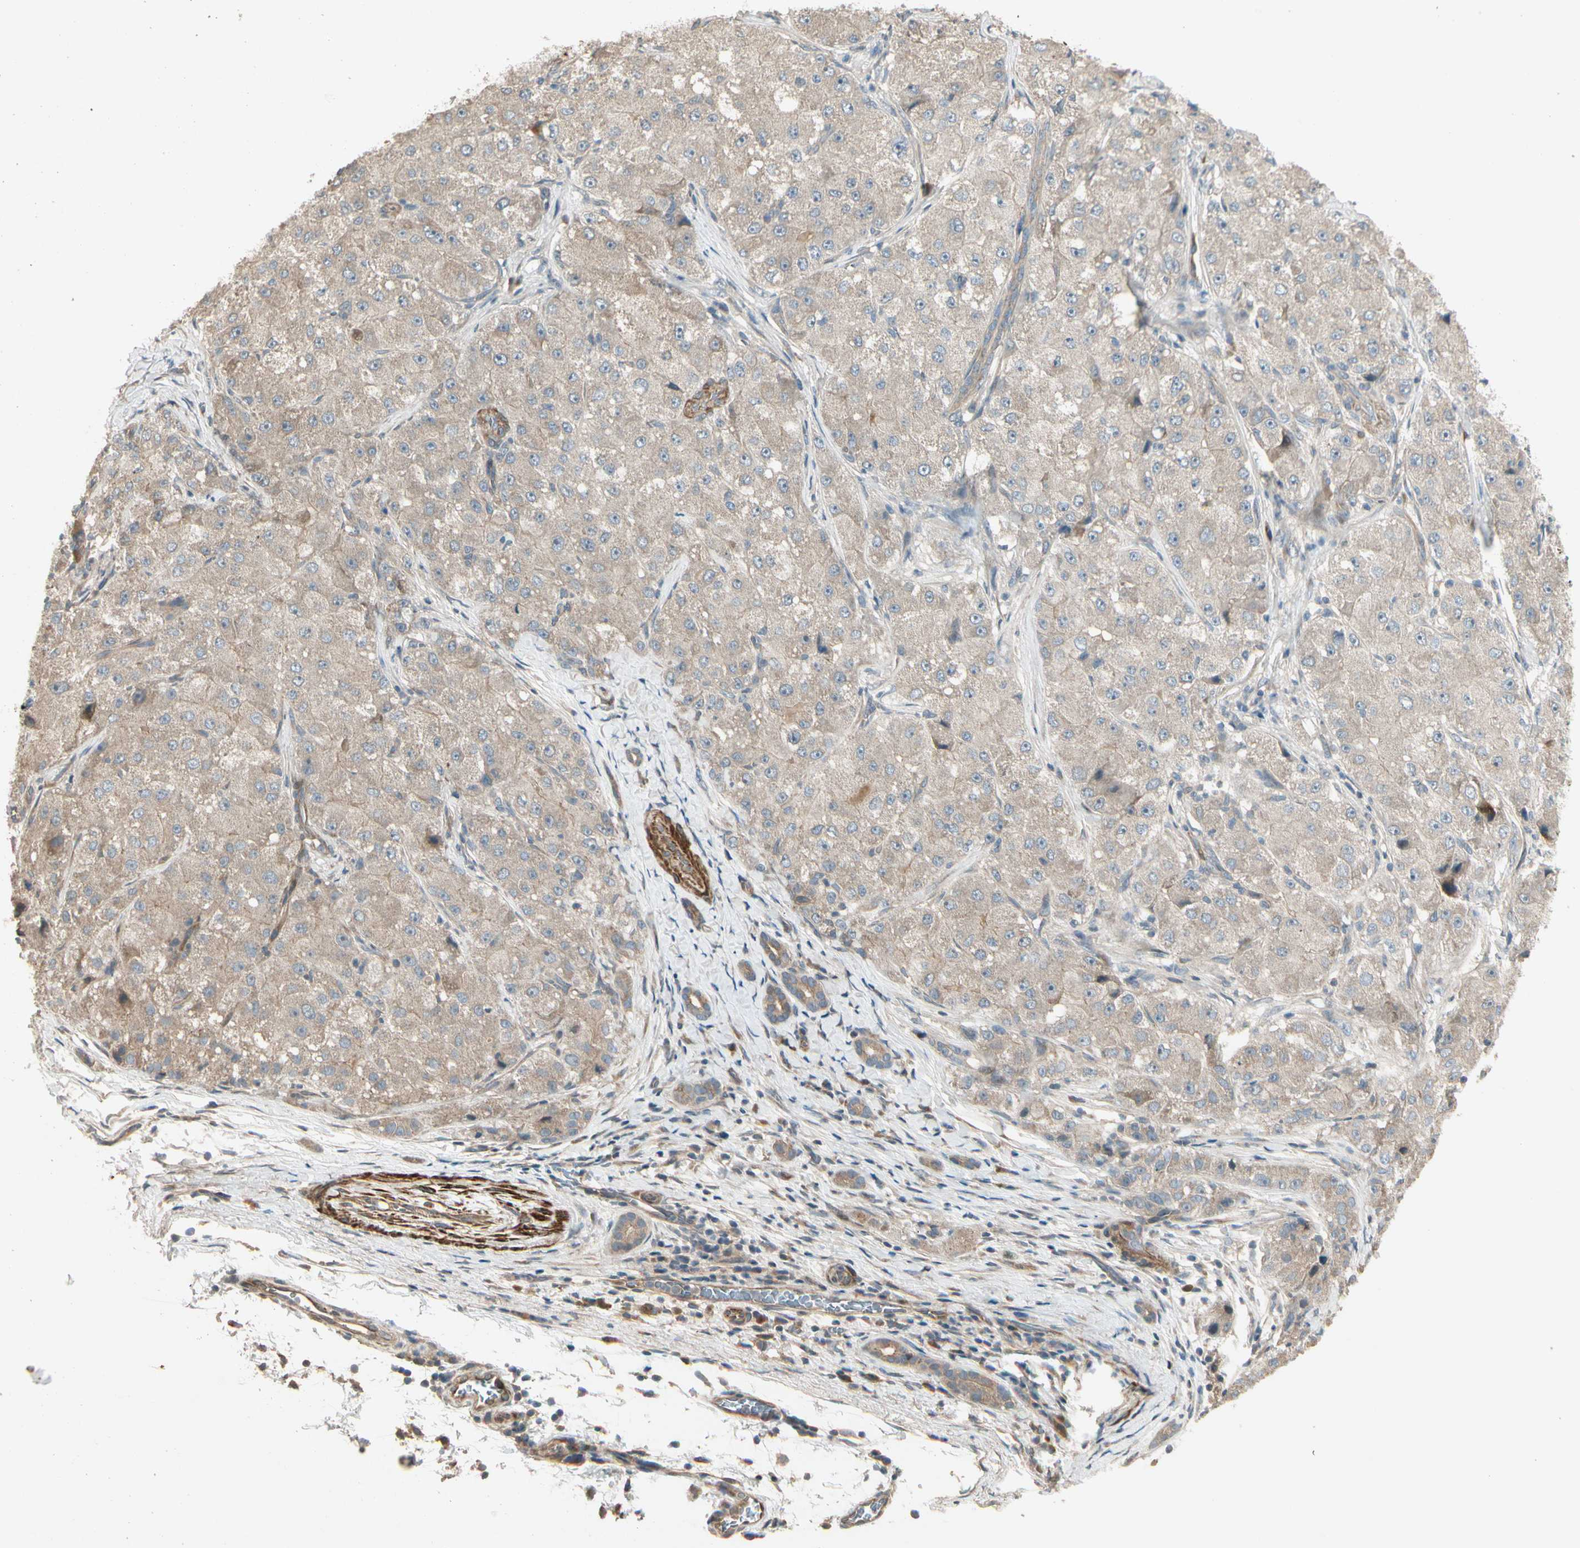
{"staining": {"intensity": "weak", "quantity": ">75%", "location": "cytoplasmic/membranous"}, "tissue": "liver cancer", "cell_type": "Tumor cells", "image_type": "cancer", "snomed": [{"axis": "morphology", "description": "Carcinoma, Hepatocellular, NOS"}, {"axis": "topography", "description": "Liver"}], "caption": "Weak cytoplasmic/membranous staining is present in about >75% of tumor cells in liver hepatocellular carcinoma. (Stains: DAB (3,3'-diaminobenzidine) in brown, nuclei in blue, Microscopy: brightfield microscopy at high magnification).", "gene": "ACVR1", "patient": {"sex": "male", "age": 80}}